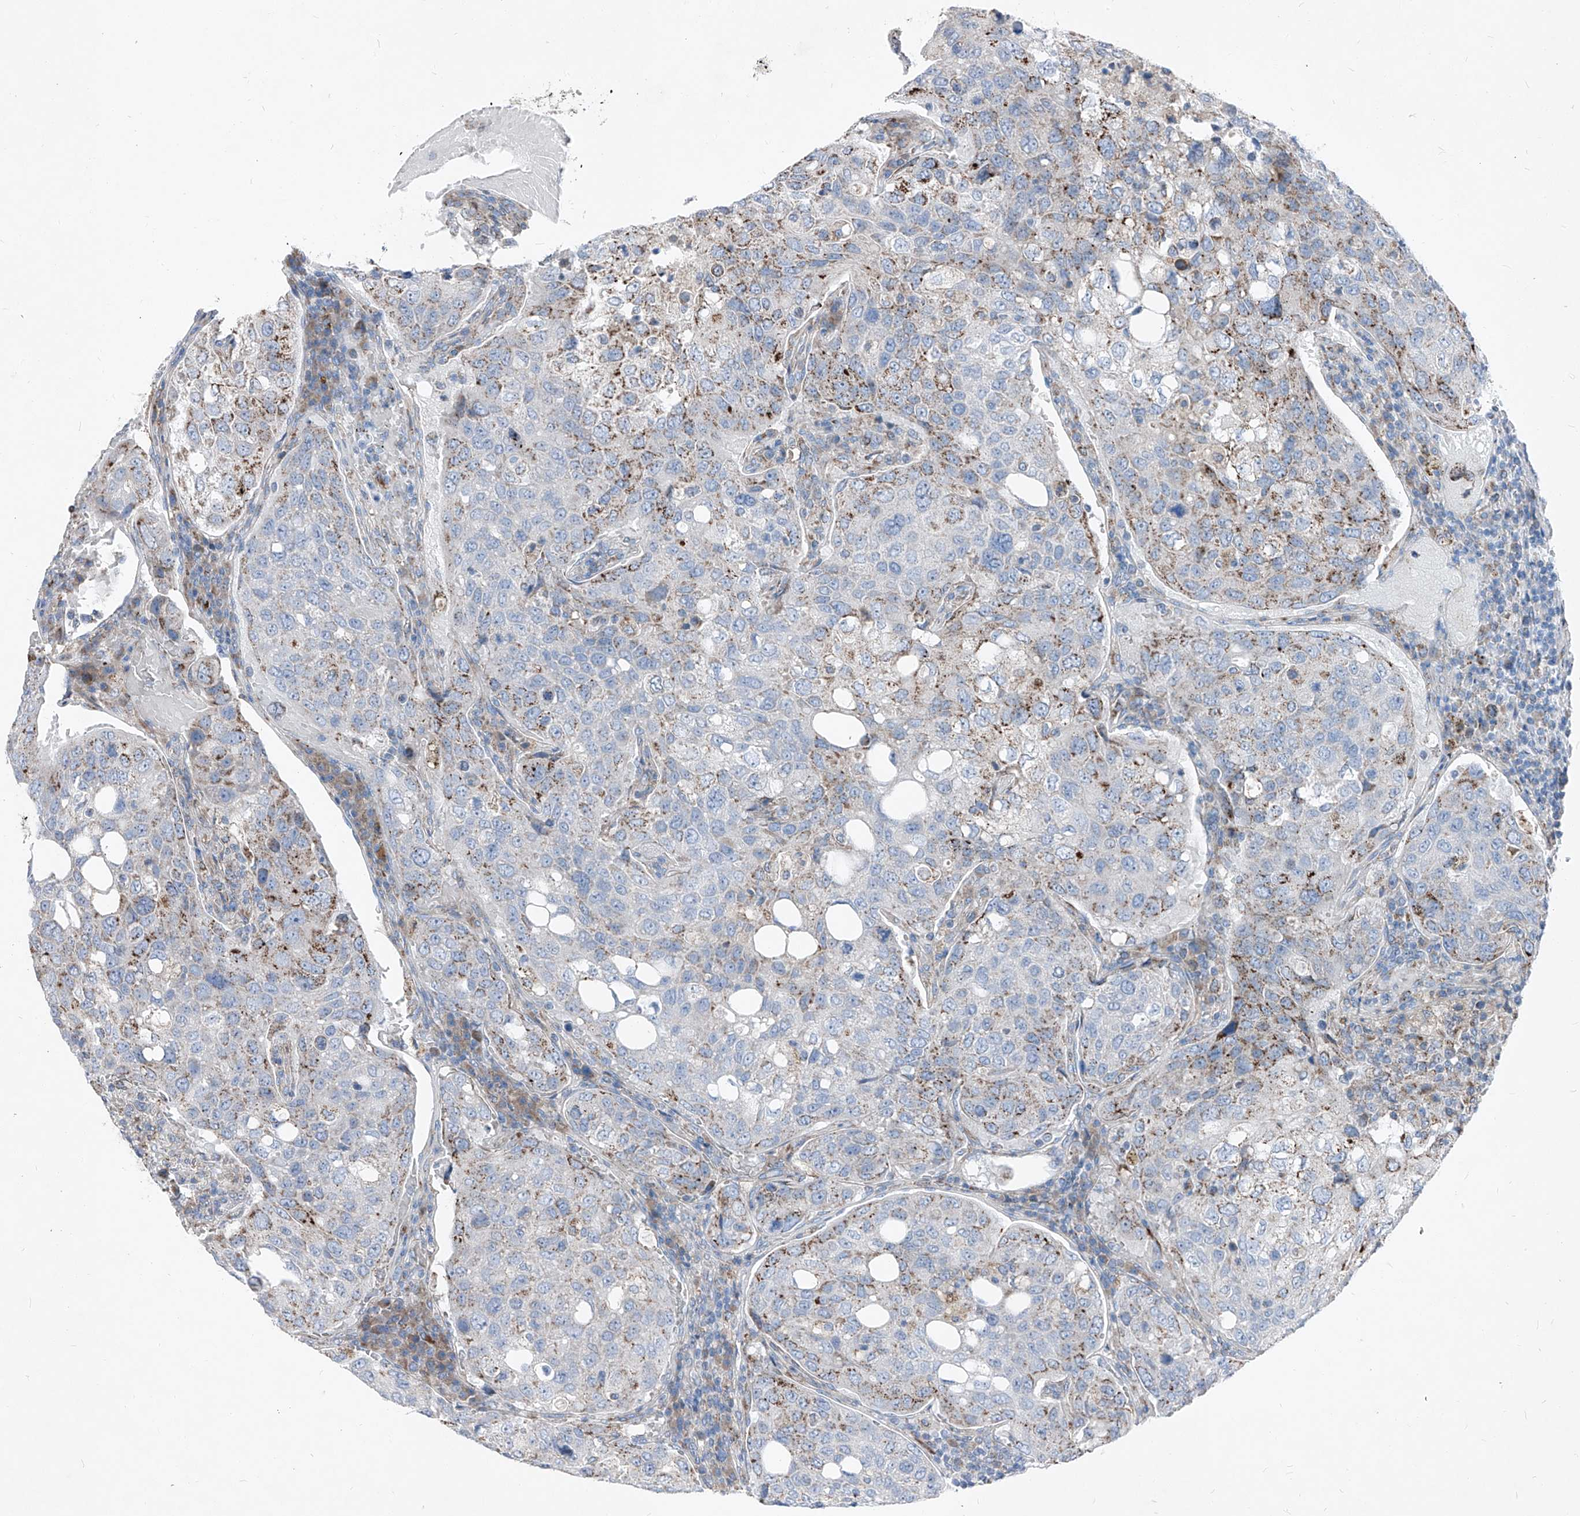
{"staining": {"intensity": "moderate", "quantity": "25%-75%", "location": "cytoplasmic/membranous"}, "tissue": "urothelial cancer", "cell_type": "Tumor cells", "image_type": "cancer", "snomed": [{"axis": "morphology", "description": "Urothelial carcinoma, High grade"}, {"axis": "topography", "description": "Lymph node"}, {"axis": "topography", "description": "Urinary bladder"}], "caption": "Immunohistochemical staining of urothelial carcinoma (high-grade) exhibits medium levels of moderate cytoplasmic/membranous expression in about 25%-75% of tumor cells.", "gene": "AGPS", "patient": {"sex": "male", "age": 51}}